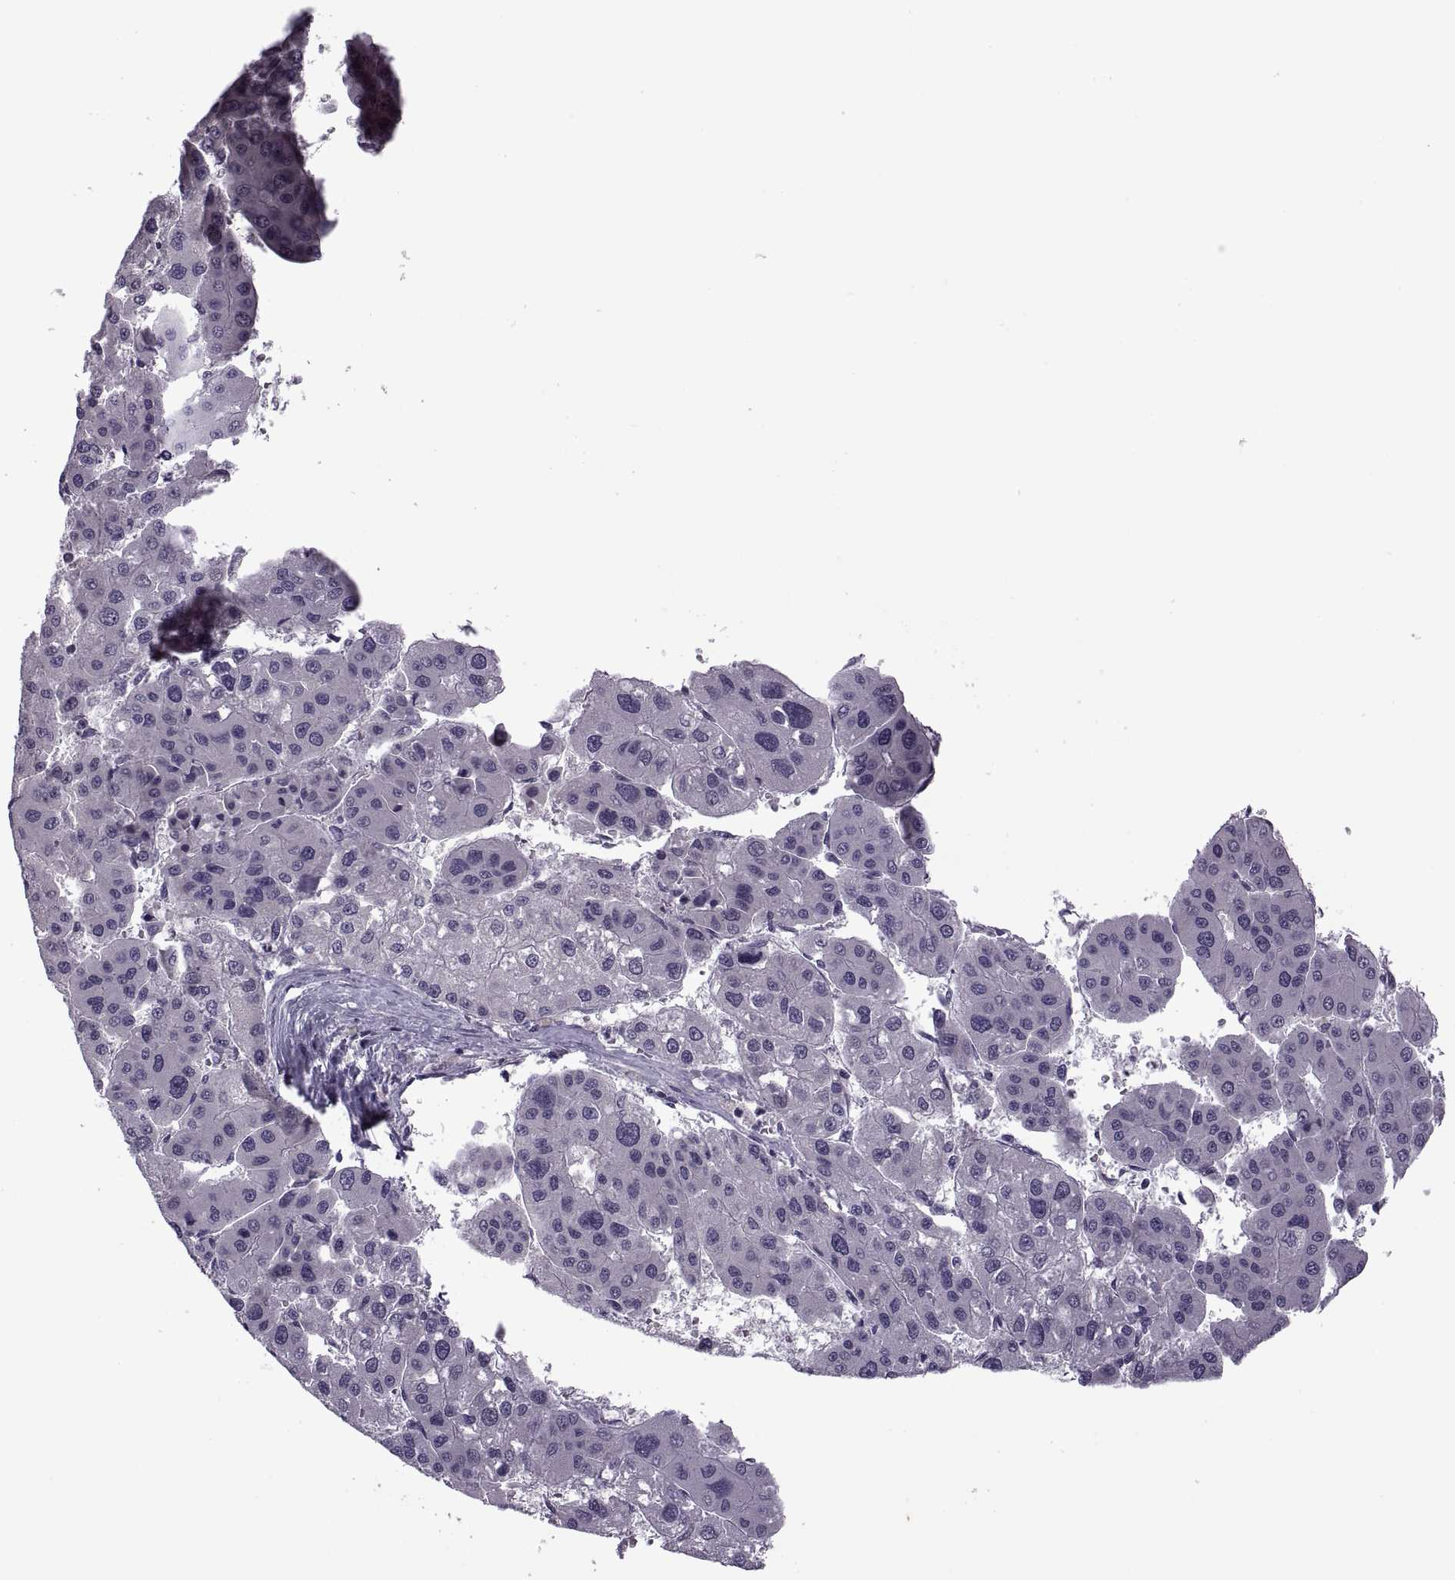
{"staining": {"intensity": "negative", "quantity": "none", "location": "none"}, "tissue": "liver cancer", "cell_type": "Tumor cells", "image_type": "cancer", "snomed": [{"axis": "morphology", "description": "Carcinoma, Hepatocellular, NOS"}, {"axis": "topography", "description": "Liver"}], "caption": "Protein analysis of liver hepatocellular carcinoma shows no significant expression in tumor cells.", "gene": "RIPK4", "patient": {"sex": "male", "age": 73}}